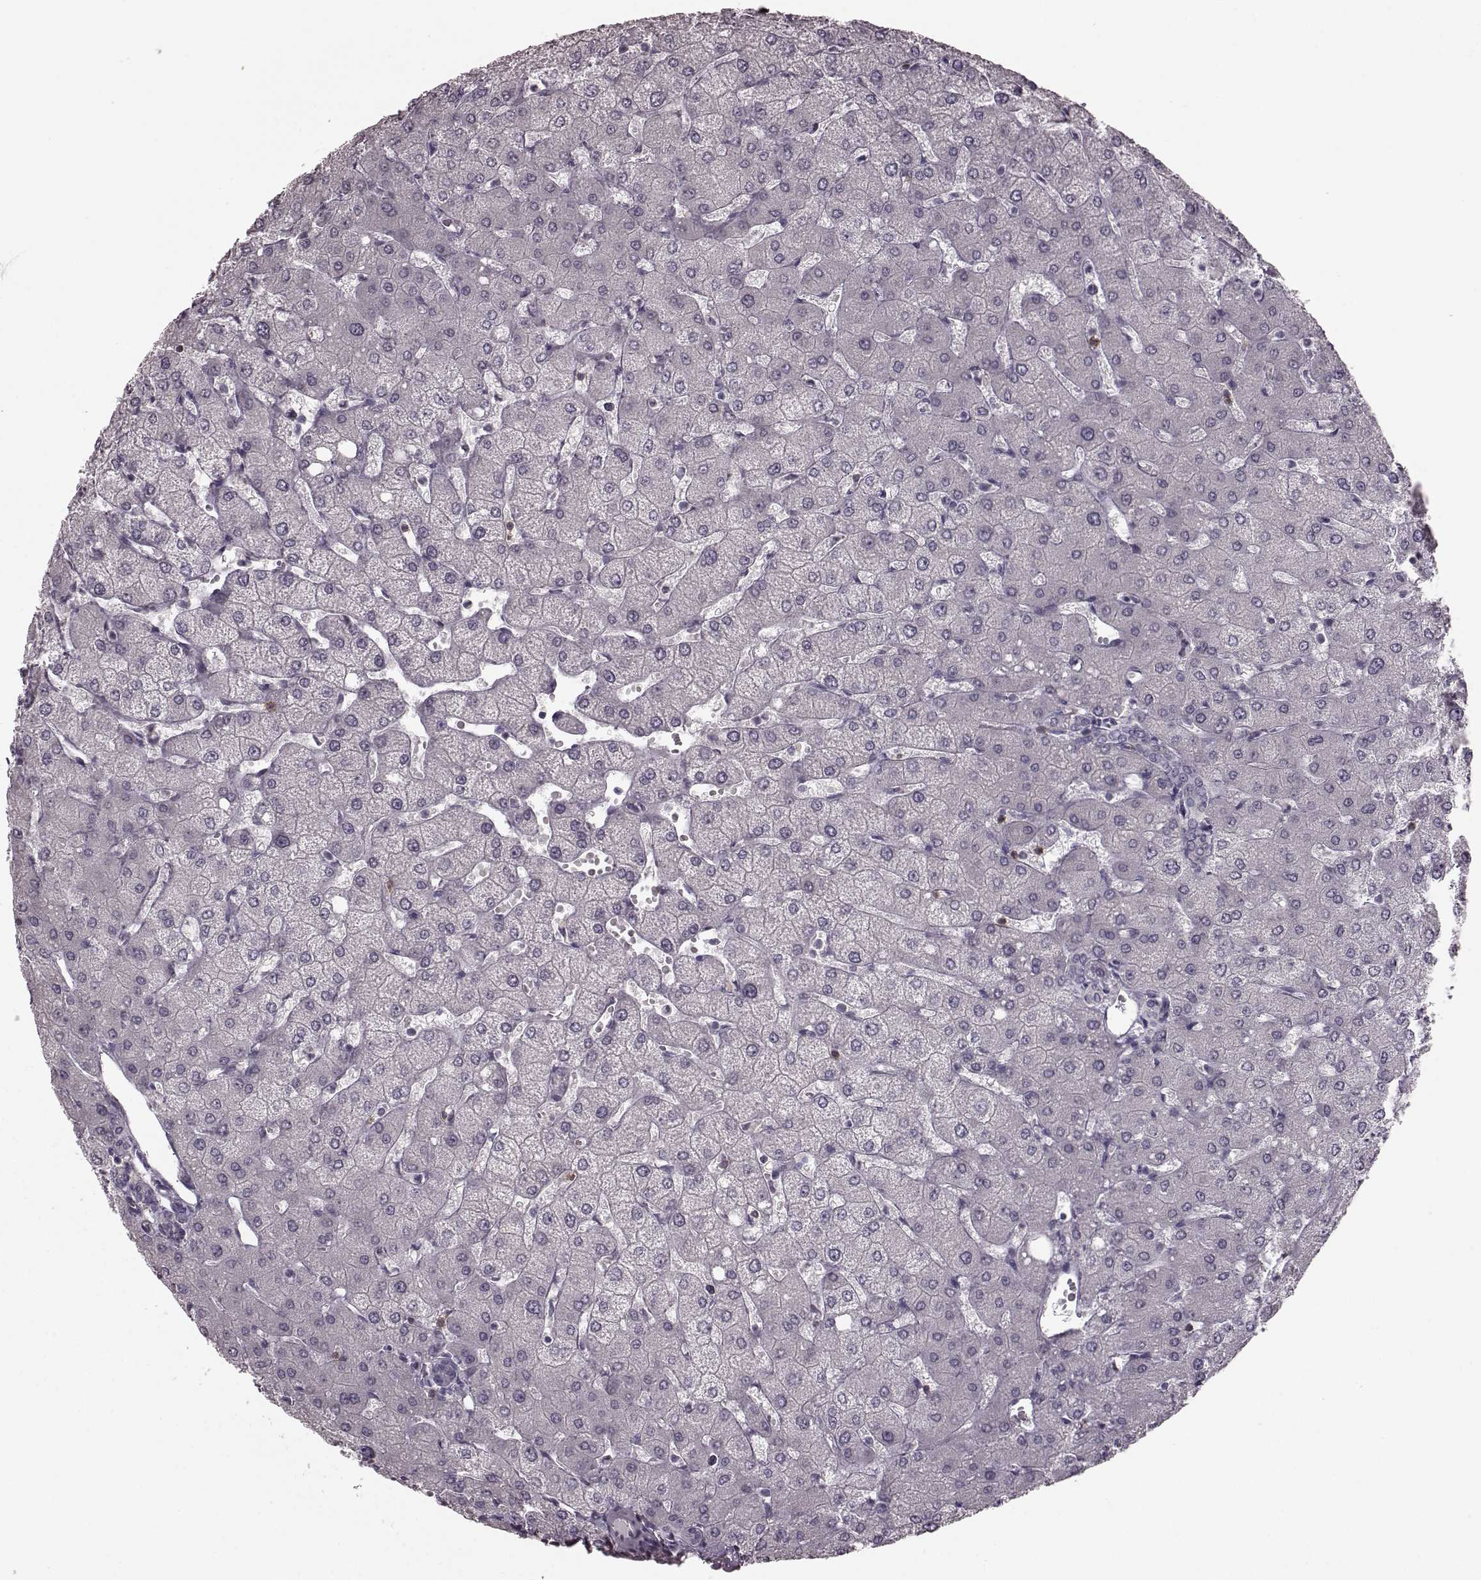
{"staining": {"intensity": "negative", "quantity": "none", "location": "none"}, "tissue": "liver", "cell_type": "Cholangiocytes", "image_type": "normal", "snomed": [{"axis": "morphology", "description": "Normal tissue, NOS"}, {"axis": "topography", "description": "Liver"}], "caption": "There is no significant staining in cholangiocytes of liver. (Brightfield microscopy of DAB (3,3'-diaminobenzidine) immunohistochemistry at high magnification).", "gene": "CD28", "patient": {"sex": "female", "age": 54}}